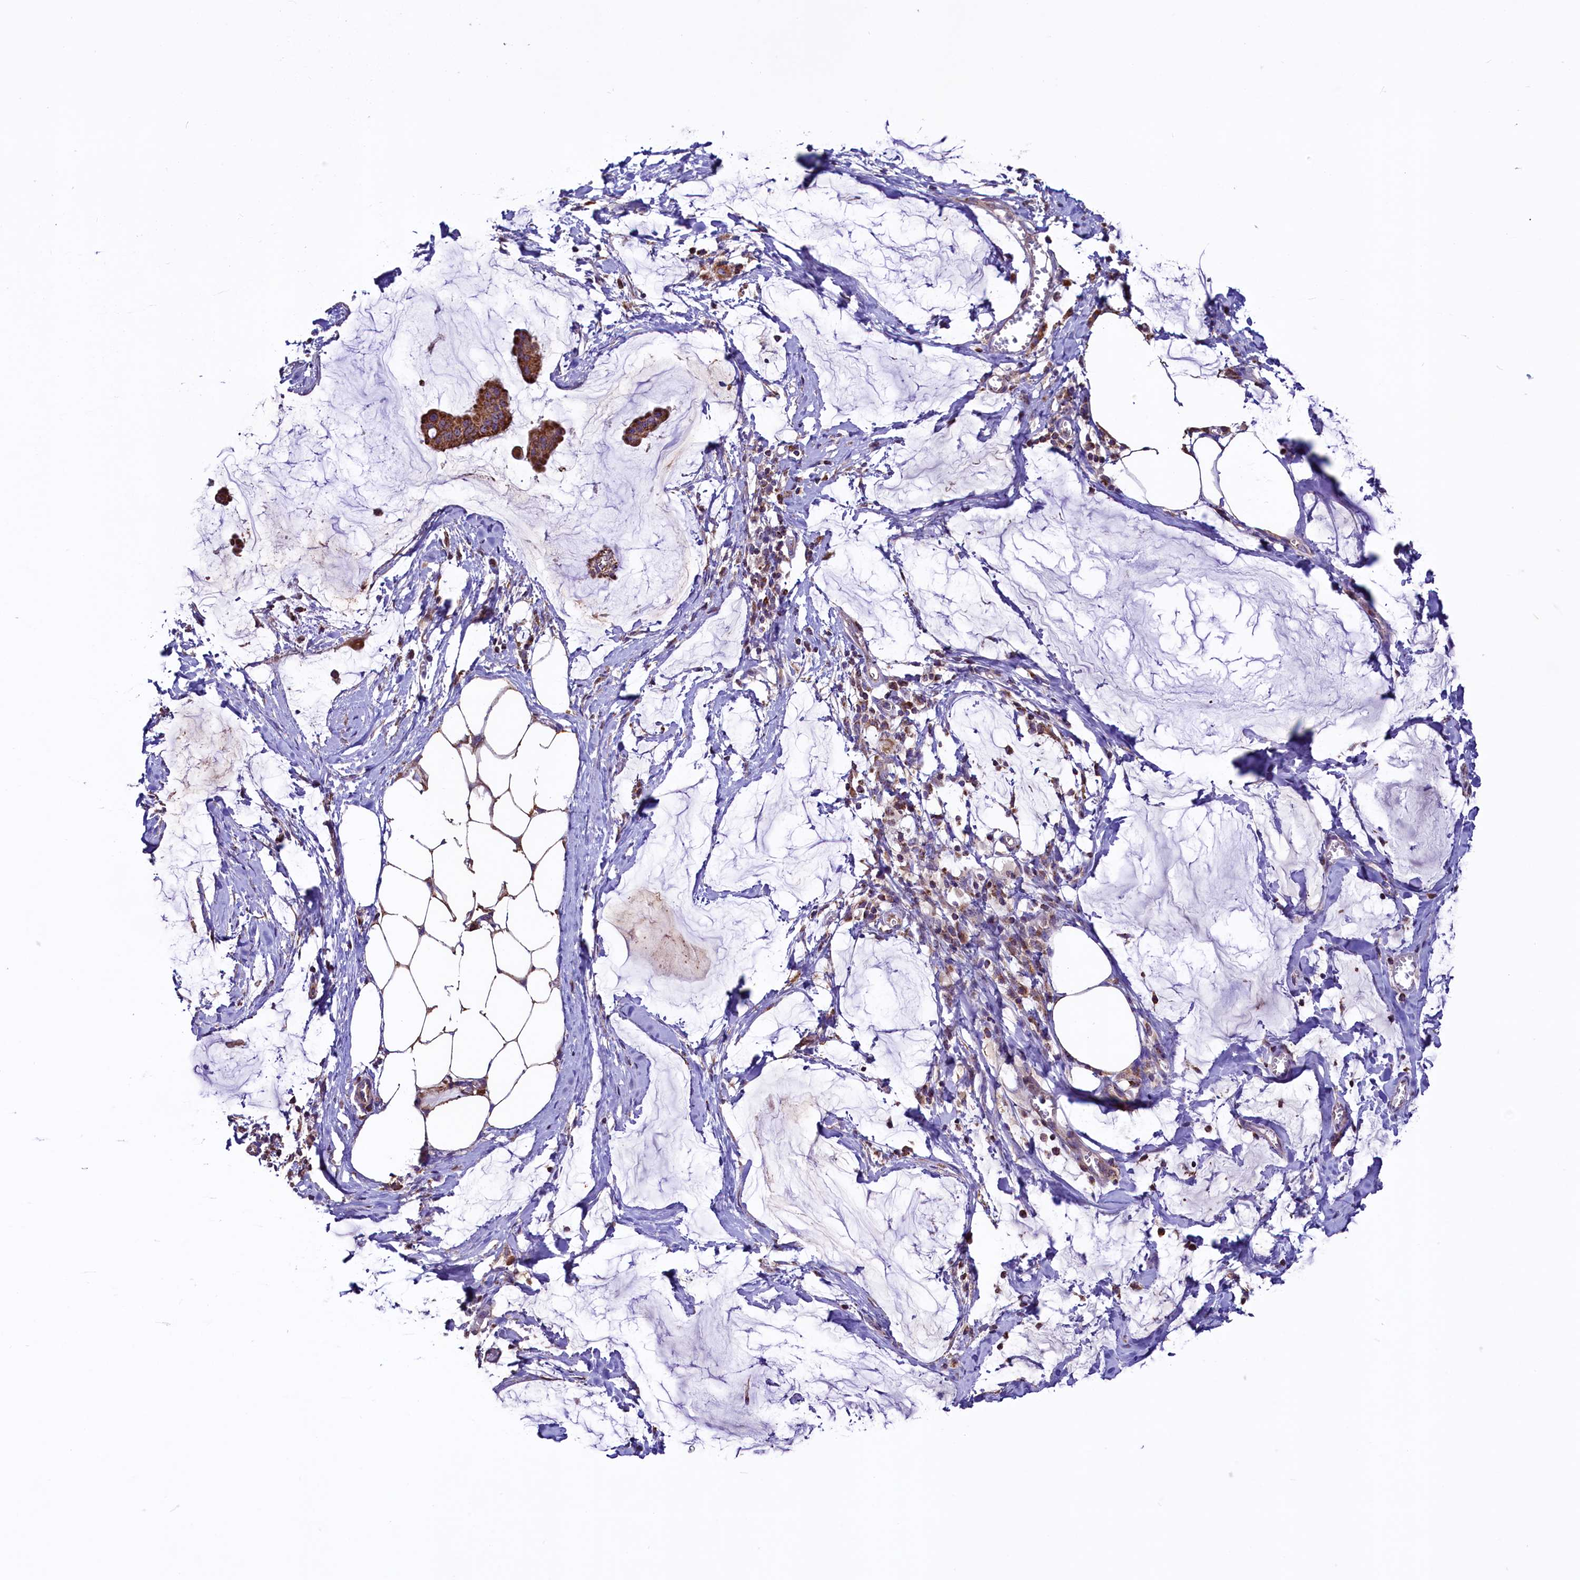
{"staining": {"intensity": "strong", "quantity": ">75%", "location": "cytoplasmic/membranous"}, "tissue": "ovarian cancer", "cell_type": "Tumor cells", "image_type": "cancer", "snomed": [{"axis": "morphology", "description": "Cystadenocarcinoma, mucinous, NOS"}, {"axis": "topography", "description": "Ovary"}], "caption": "Strong cytoplasmic/membranous positivity for a protein is identified in about >75% of tumor cells of ovarian cancer (mucinous cystadenocarcinoma) using IHC.", "gene": "STARD5", "patient": {"sex": "female", "age": 73}}